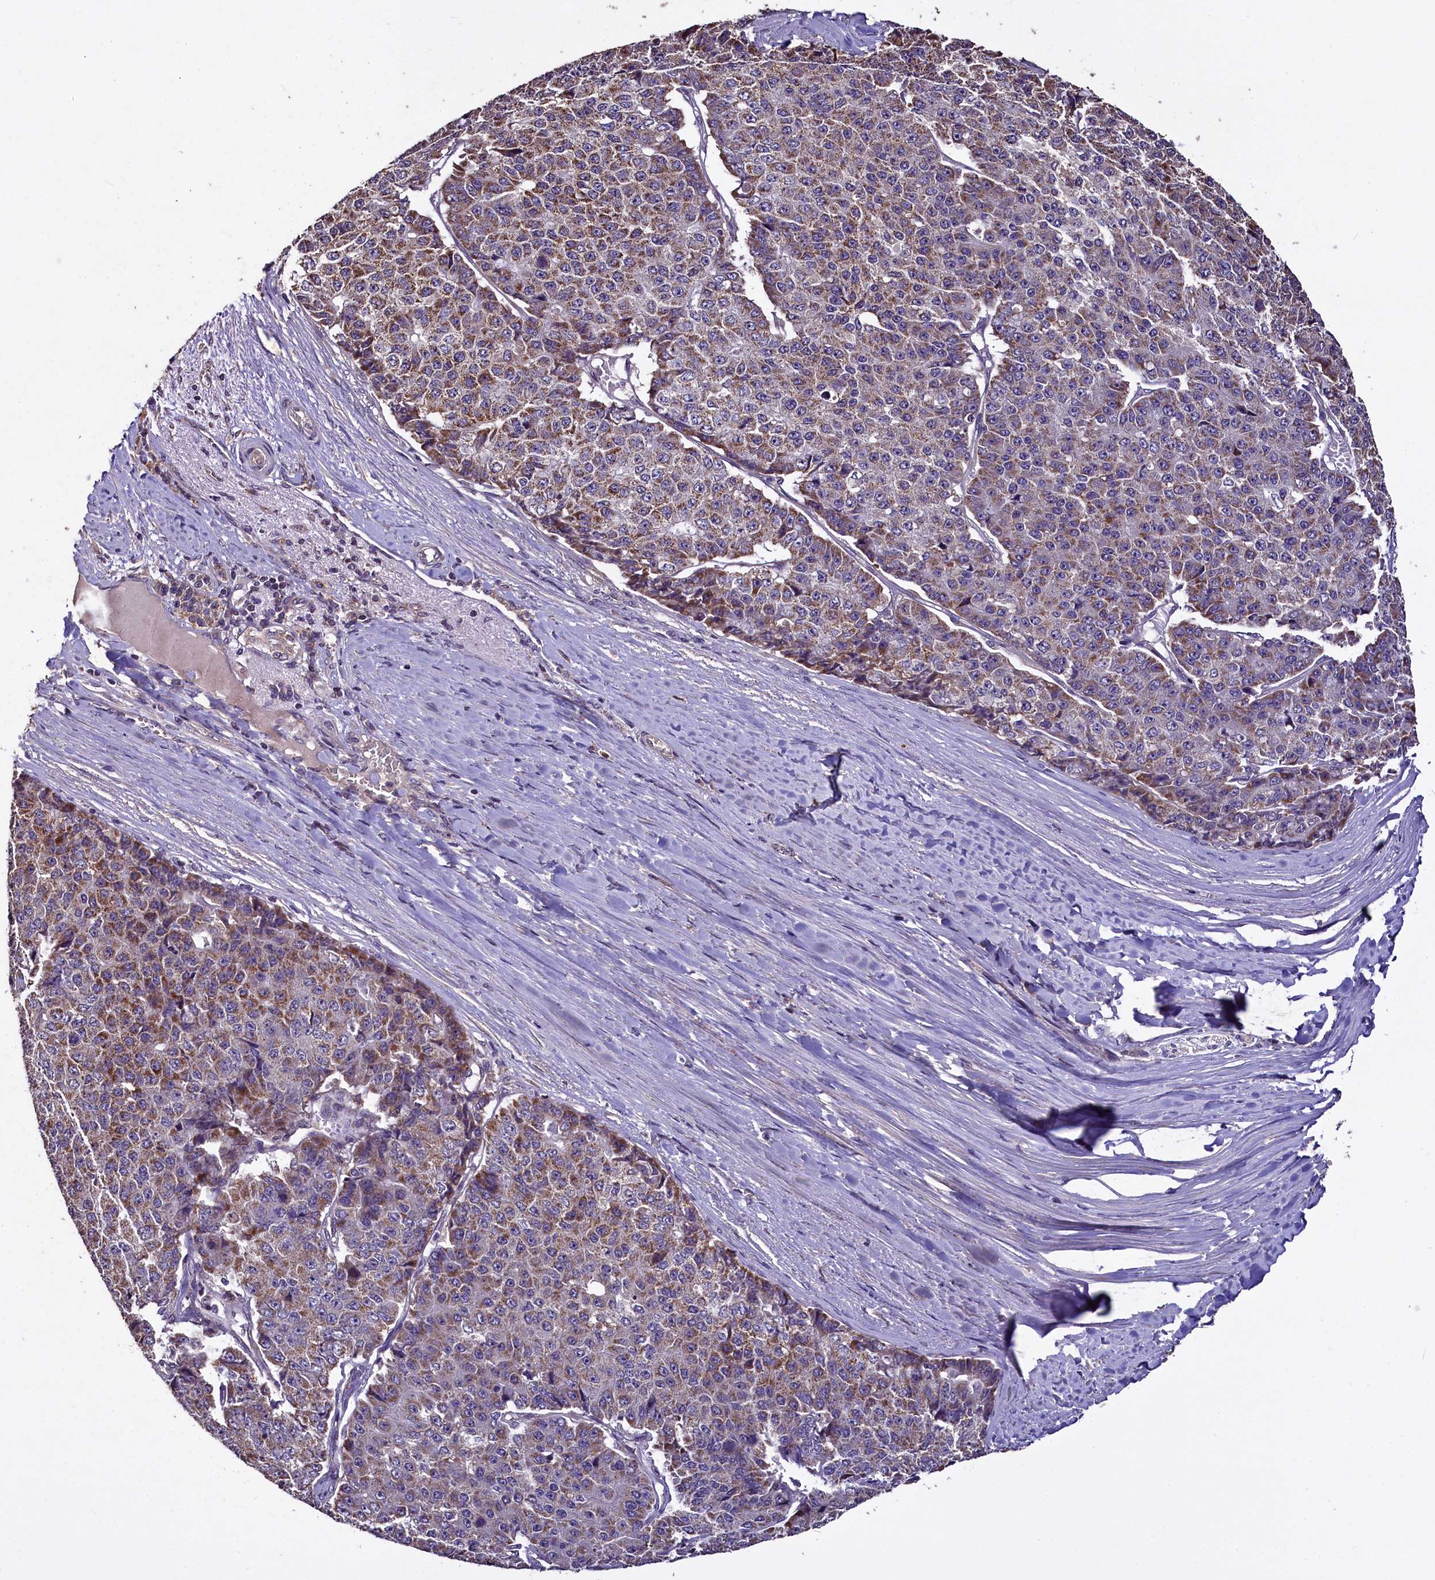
{"staining": {"intensity": "moderate", "quantity": "25%-75%", "location": "cytoplasmic/membranous"}, "tissue": "pancreatic cancer", "cell_type": "Tumor cells", "image_type": "cancer", "snomed": [{"axis": "morphology", "description": "Adenocarcinoma, NOS"}, {"axis": "topography", "description": "Pancreas"}], "caption": "Immunohistochemical staining of pancreatic cancer (adenocarcinoma) reveals medium levels of moderate cytoplasmic/membranous protein staining in about 25%-75% of tumor cells.", "gene": "COQ9", "patient": {"sex": "male", "age": 50}}